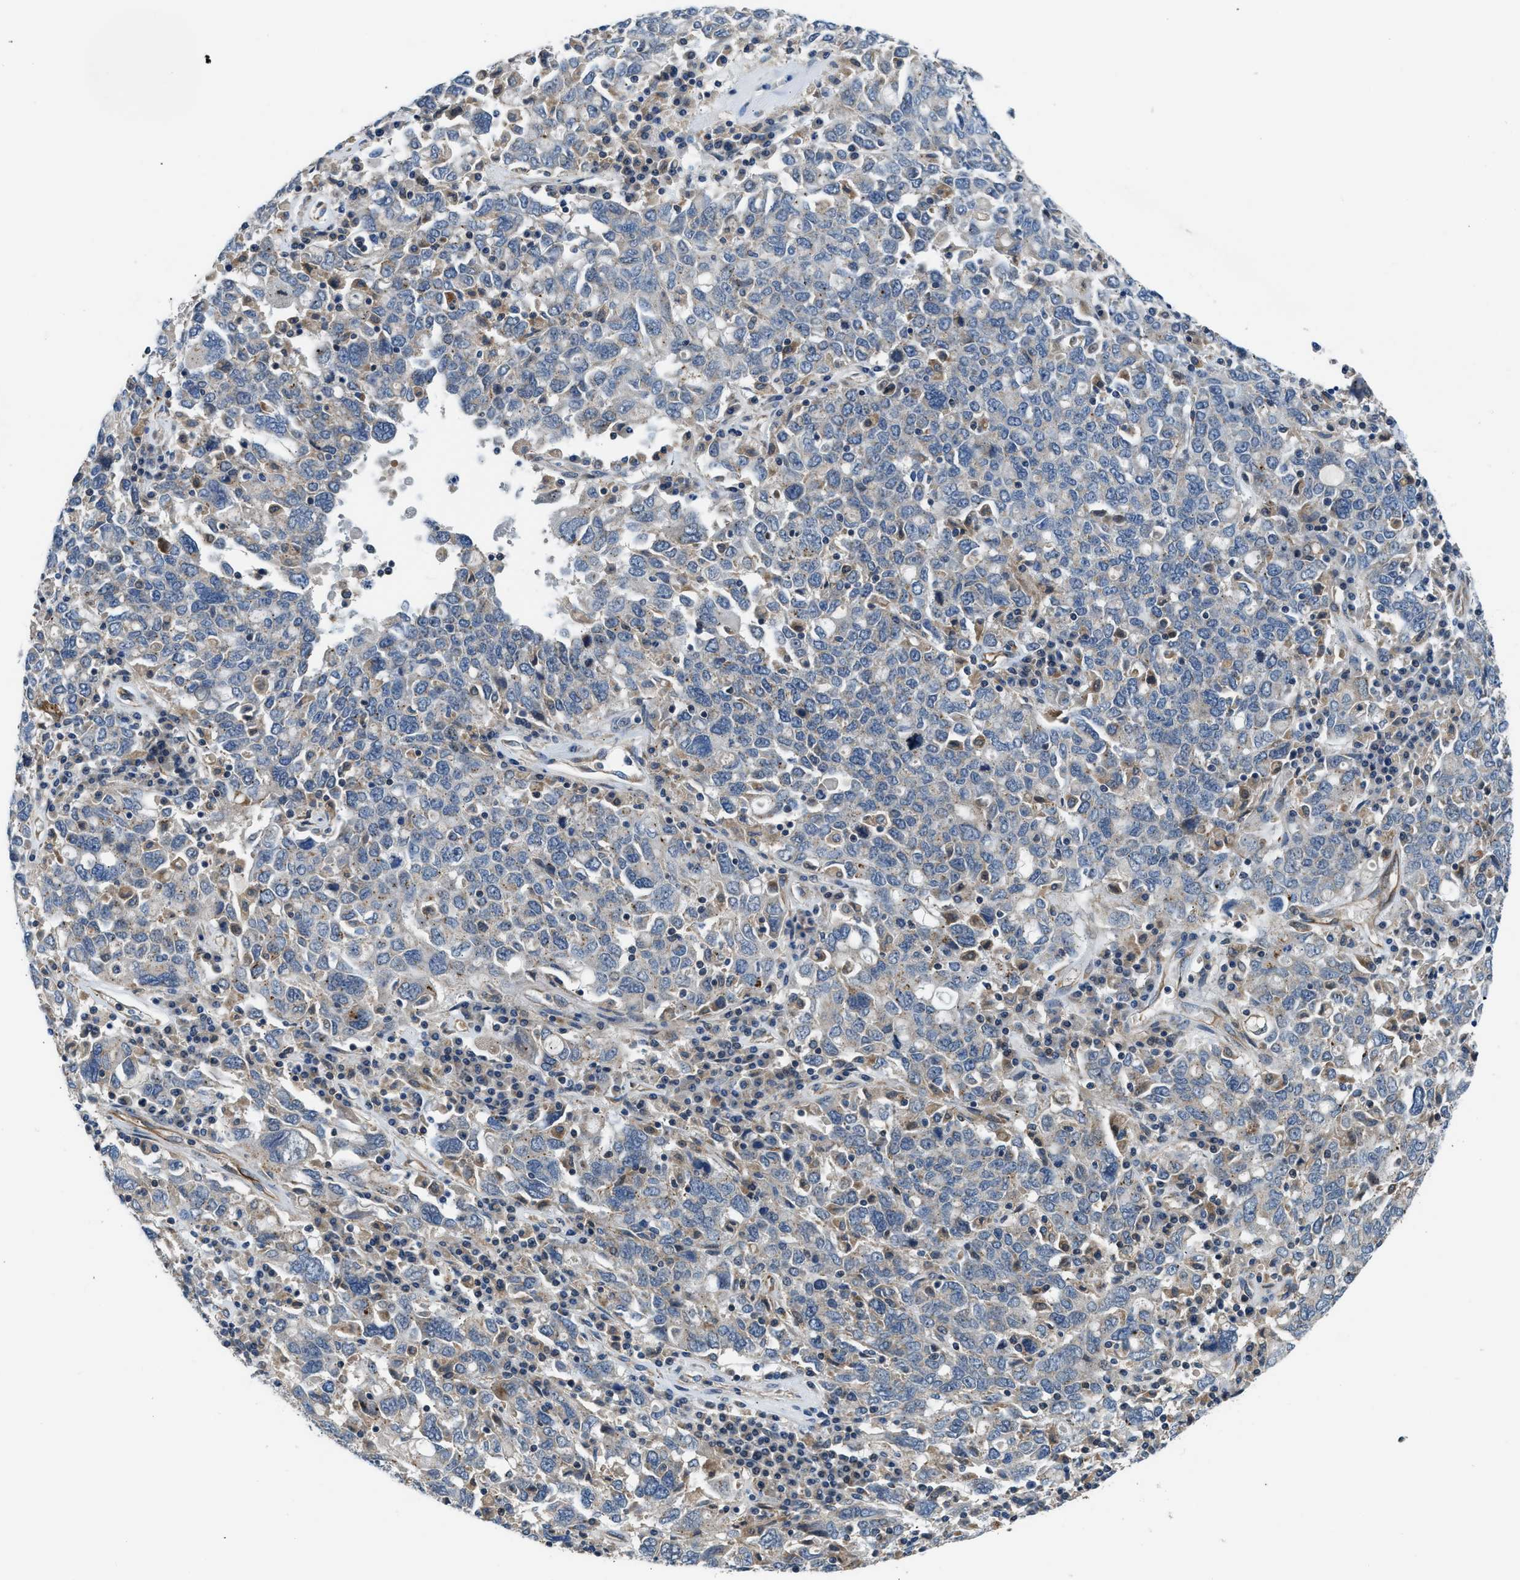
{"staining": {"intensity": "weak", "quantity": "<25%", "location": "cytoplasmic/membranous"}, "tissue": "ovarian cancer", "cell_type": "Tumor cells", "image_type": "cancer", "snomed": [{"axis": "morphology", "description": "Carcinoma, endometroid"}, {"axis": "topography", "description": "Ovary"}], "caption": "A high-resolution histopathology image shows immunohistochemistry (IHC) staining of ovarian cancer, which demonstrates no significant positivity in tumor cells. (Stains: DAB IHC with hematoxylin counter stain, Microscopy: brightfield microscopy at high magnification).", "gene": "LPIN2", "patient": {"sex": "female", "age": 62}}